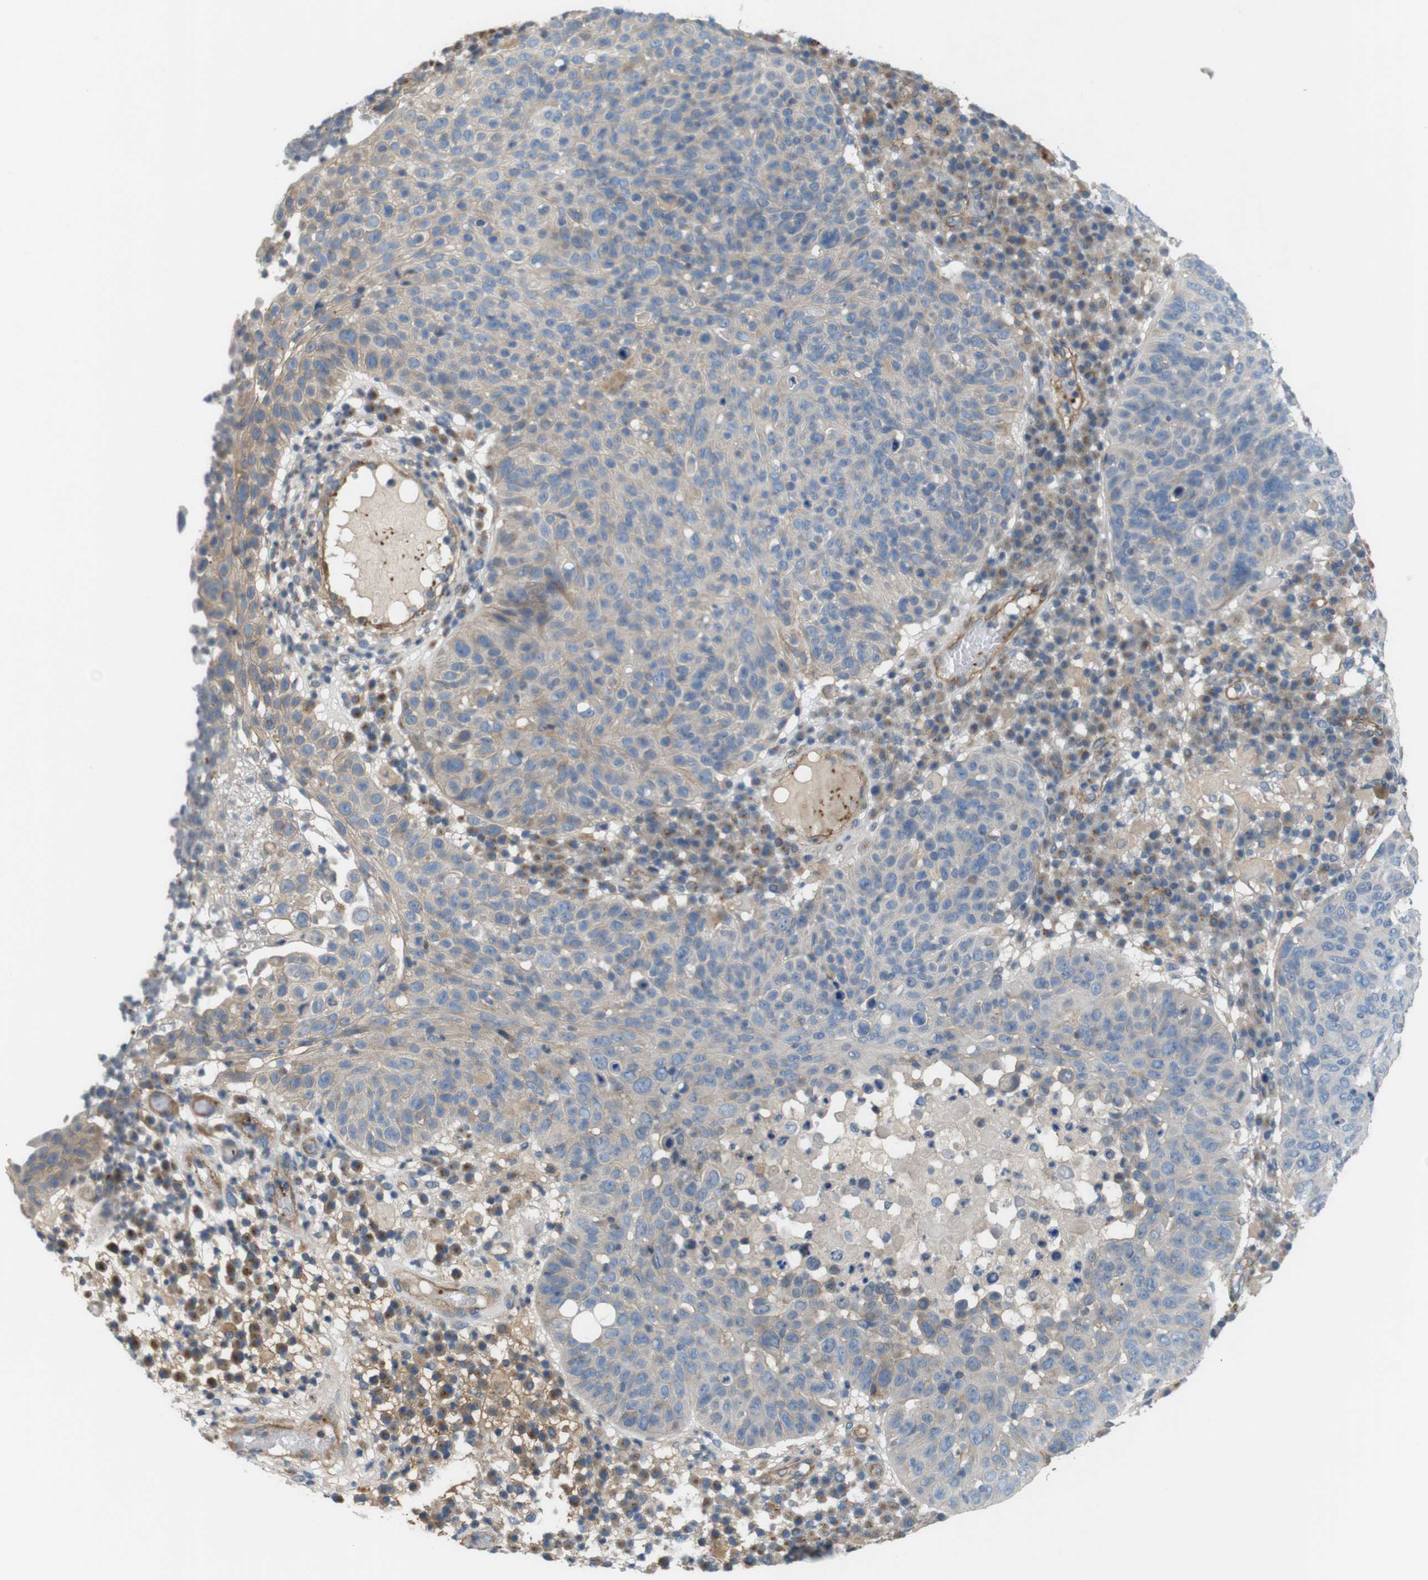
{"staining": {"intensity": "weak", "quantity": ">75%", "location": "cytoplasmic/membranous"}, "tissue": "skin cancer", "cell_type": "Tumor cells", "image_type": "cancer", "snomed": [{"axis": "morphology", "description": "Squamous cell carcinoma in situ, NOS"}, {"axis": "morphology", "description": "Squamous cell carcinoma, NOS"}, {"axis": "topography", "description": "Skin"}], "caption": "Weak cytoplasmic/membranous staining is appreciated in approximately >75% of tumor cells in skin squamous cell carcinoma. (Stains: DAB (3,3'-diaminobenzidine) in brown, nuclei in blue, Microscopy: brightfield microscopy at high magnification).", "gene": "BVES", "patient": {"sex": "male", "age": 93}}